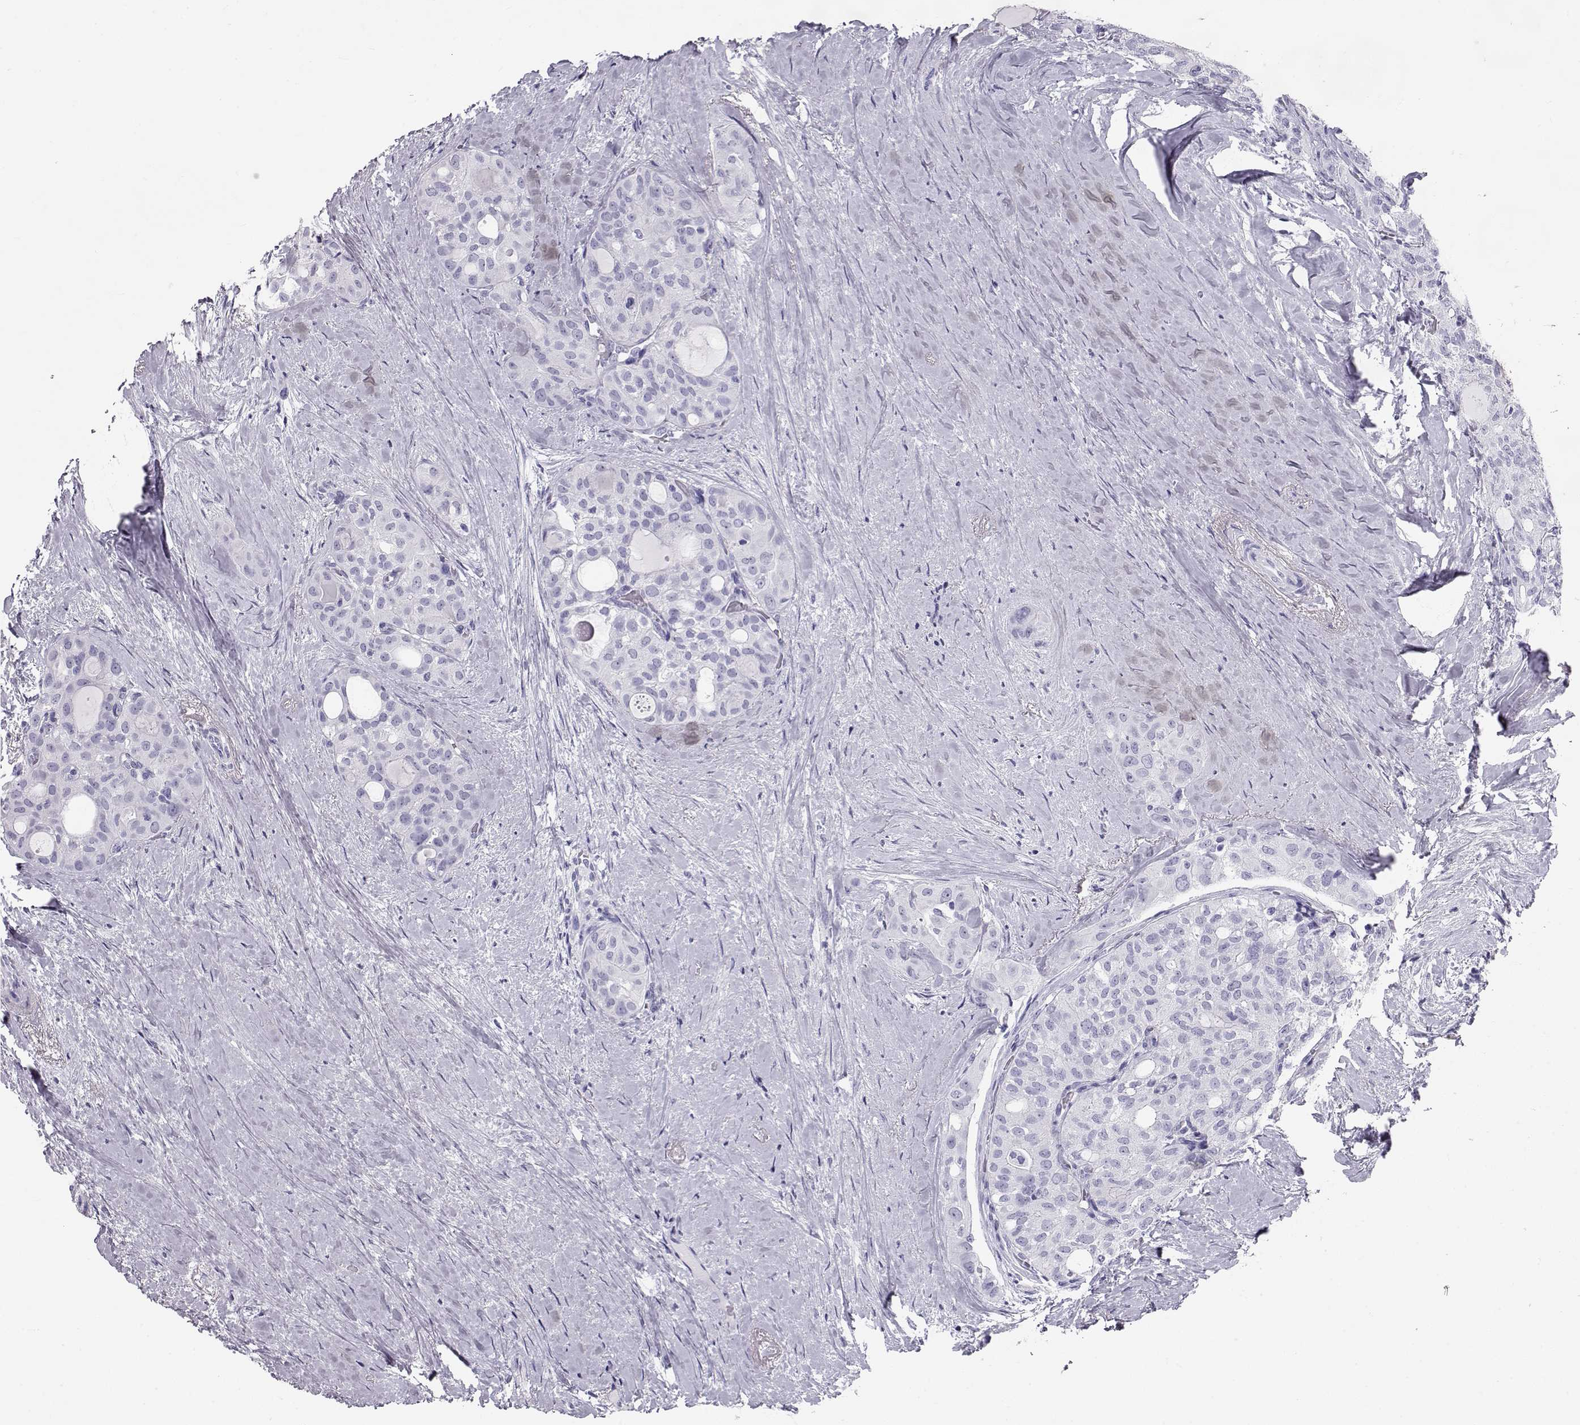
{"staining": {"intensity": "negative", "quantity": "none", "location": "none"}, "tissue": "thyroid cancer", "cell_type": "Tumor cells", "image_type": "cancer", "snomed": [{"axis": "morphology", "description": "Follicular adenoma carcinoma, NOS"}, {"axis": "topography", "description": "Thyroid gland"}], "caption": "There is no significant positivity in tumor cells of follicular adenoma carcinoma (thyroid).", "gene": "RD3", "patient": {"sex": "male", "age": 75}}